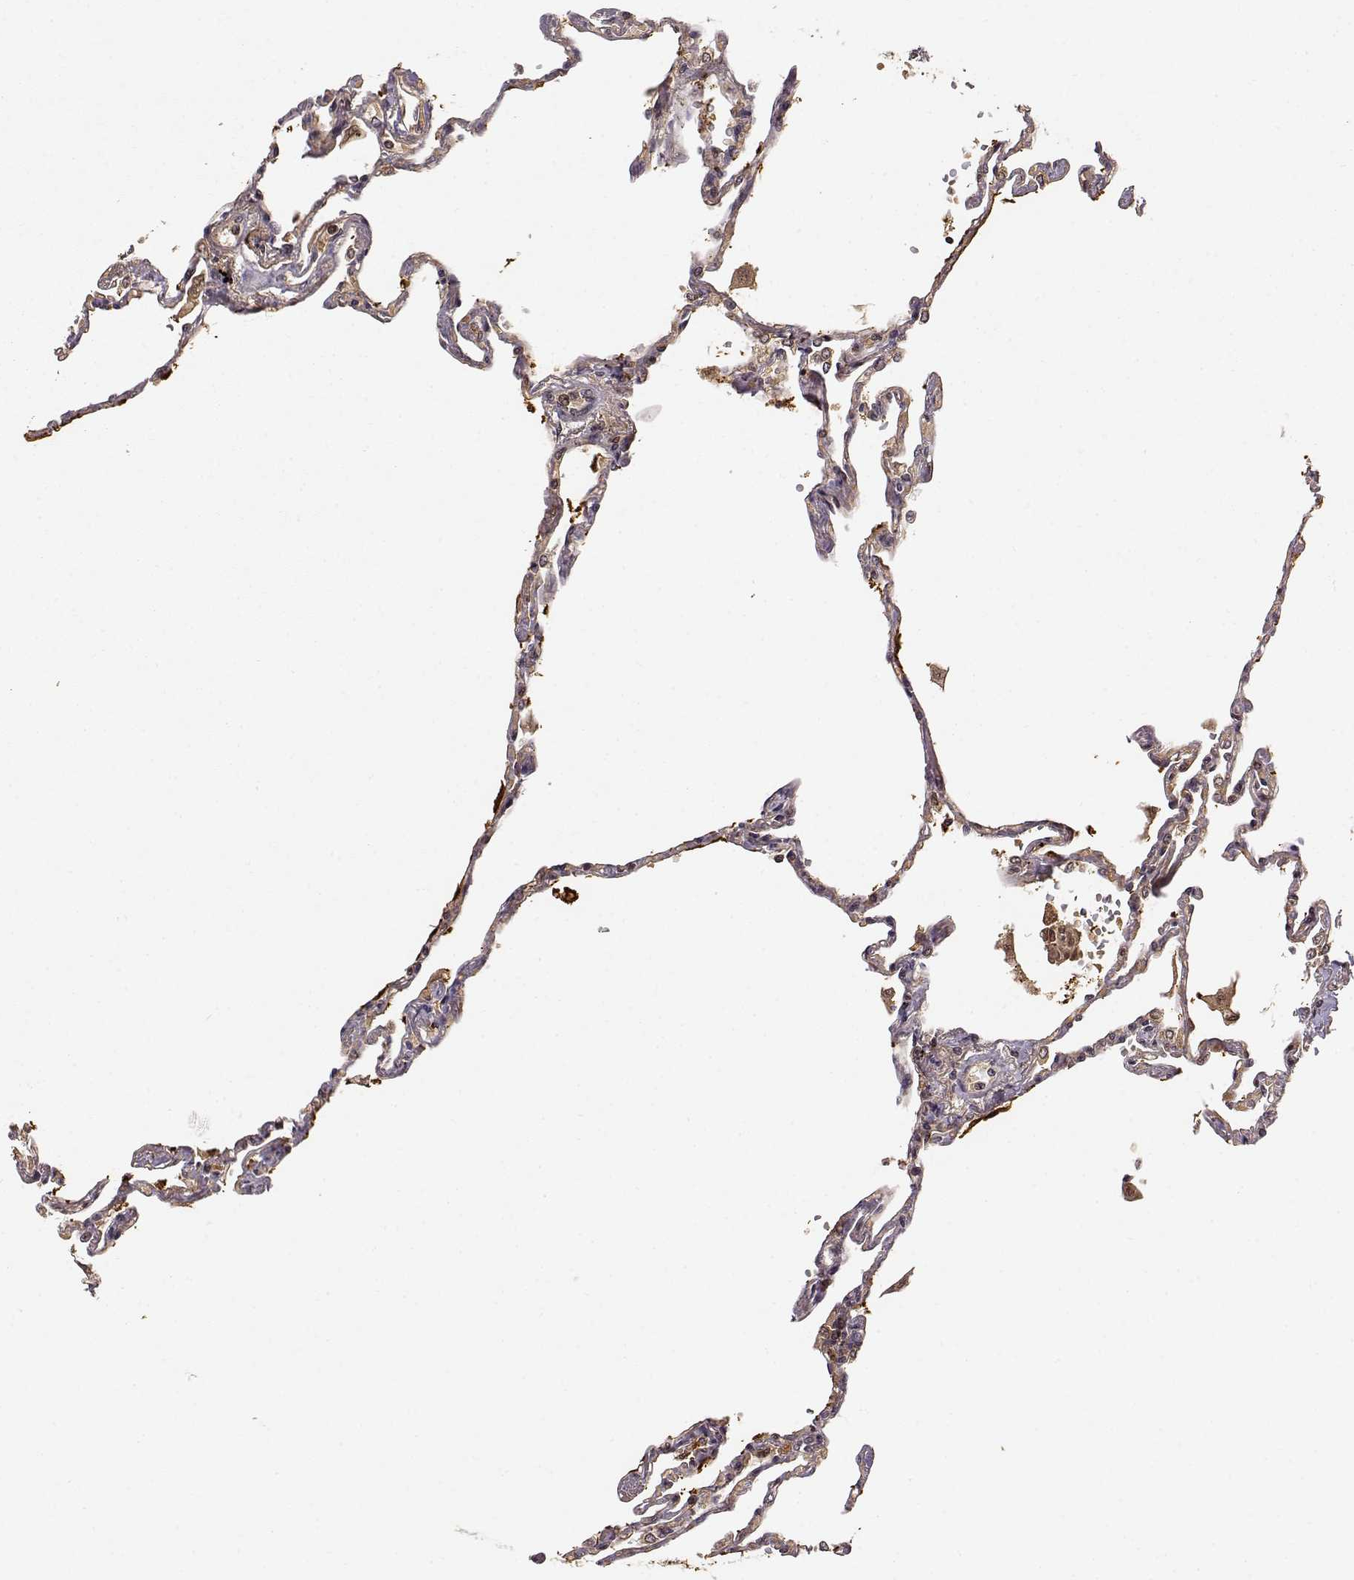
{"staining": {"intensity": "moderate", "quantity": "25%-75%", "location": "cytoplasmic/membranous,nuclear"}, "tissue": "lung", "cell_type": "Alveolar cells", "image_type": "normal", "snomed": [{"axis": "morphology", "description": "Normal tissue, NOS"}, {"axis": "topography", "description": "Lung"}], "caption": "High-power microscopy captured an IHC micrograph of benign lung, revealing moderate cytoplasmic/membranous,nuclear expression in about 25%-75% of alveolar cells.", "gene": "MAEA", "patient": {"sex": "female", "age": 67}}